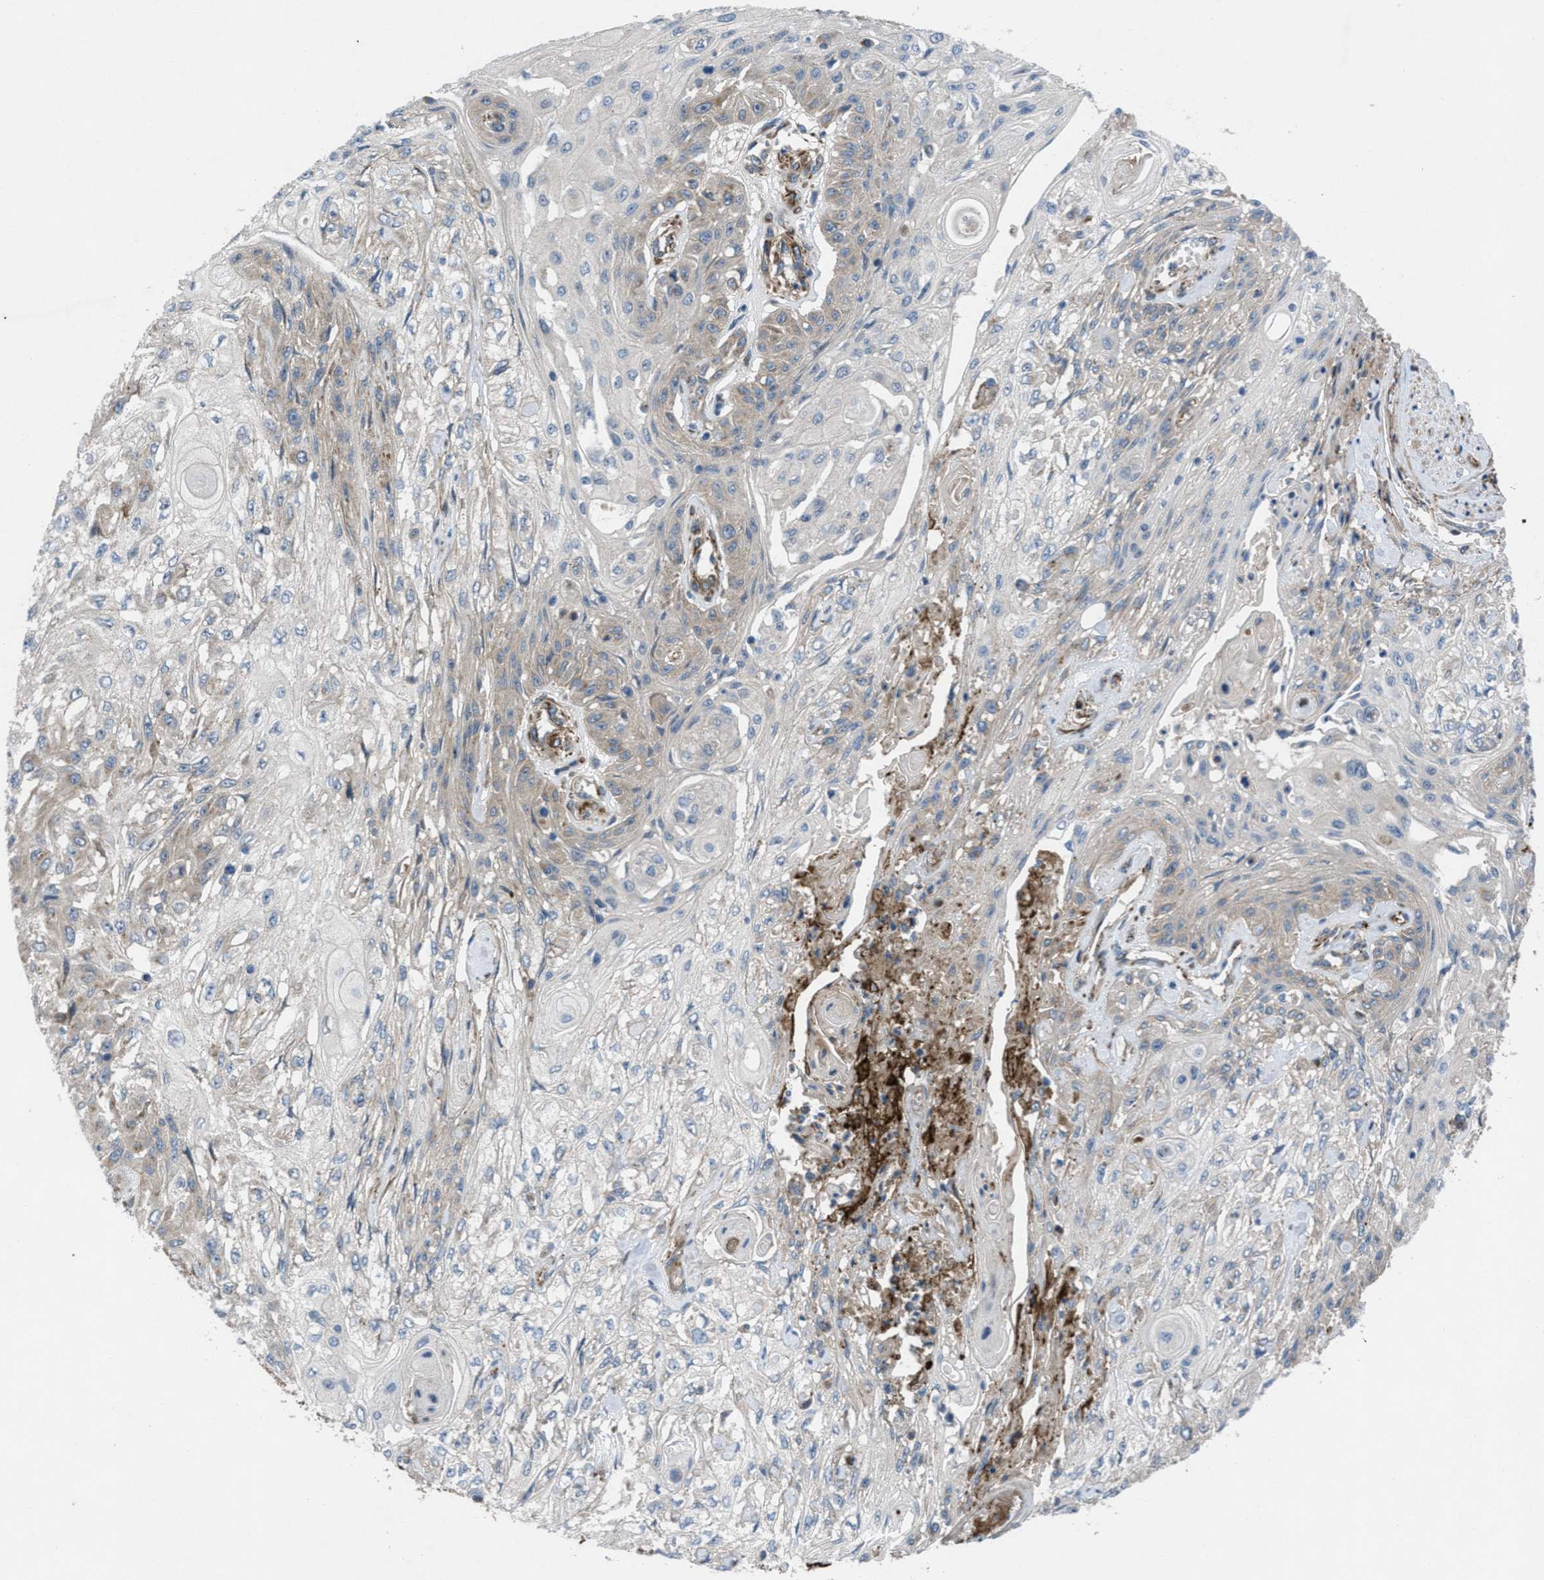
{"staining": {"intensity": "weak", "quantity": "<25%", "location": "cytoplasmic/membranous"}, "tissue": "skin cancer", "cell_type": "Tumor cells", "image_type": "cancer", "snomed": [{"axis": "morphology", "description": "Squamous cell carcinoma, NOS"}, {"axis": "morphology", "description": "Squamous cell carcinoma, metastatic, NOS"}, {"axis": "topography", "description": "Skin"}, {"axis": "topography", "description": "Lymph node"}], "caption": "Immunohistochemistry of skin cancer reveals no expression in tumor cells. Nuclei are stained in blue.", "gene": "SLC6A9", "patient": {"sex": "male", "age": 75}}